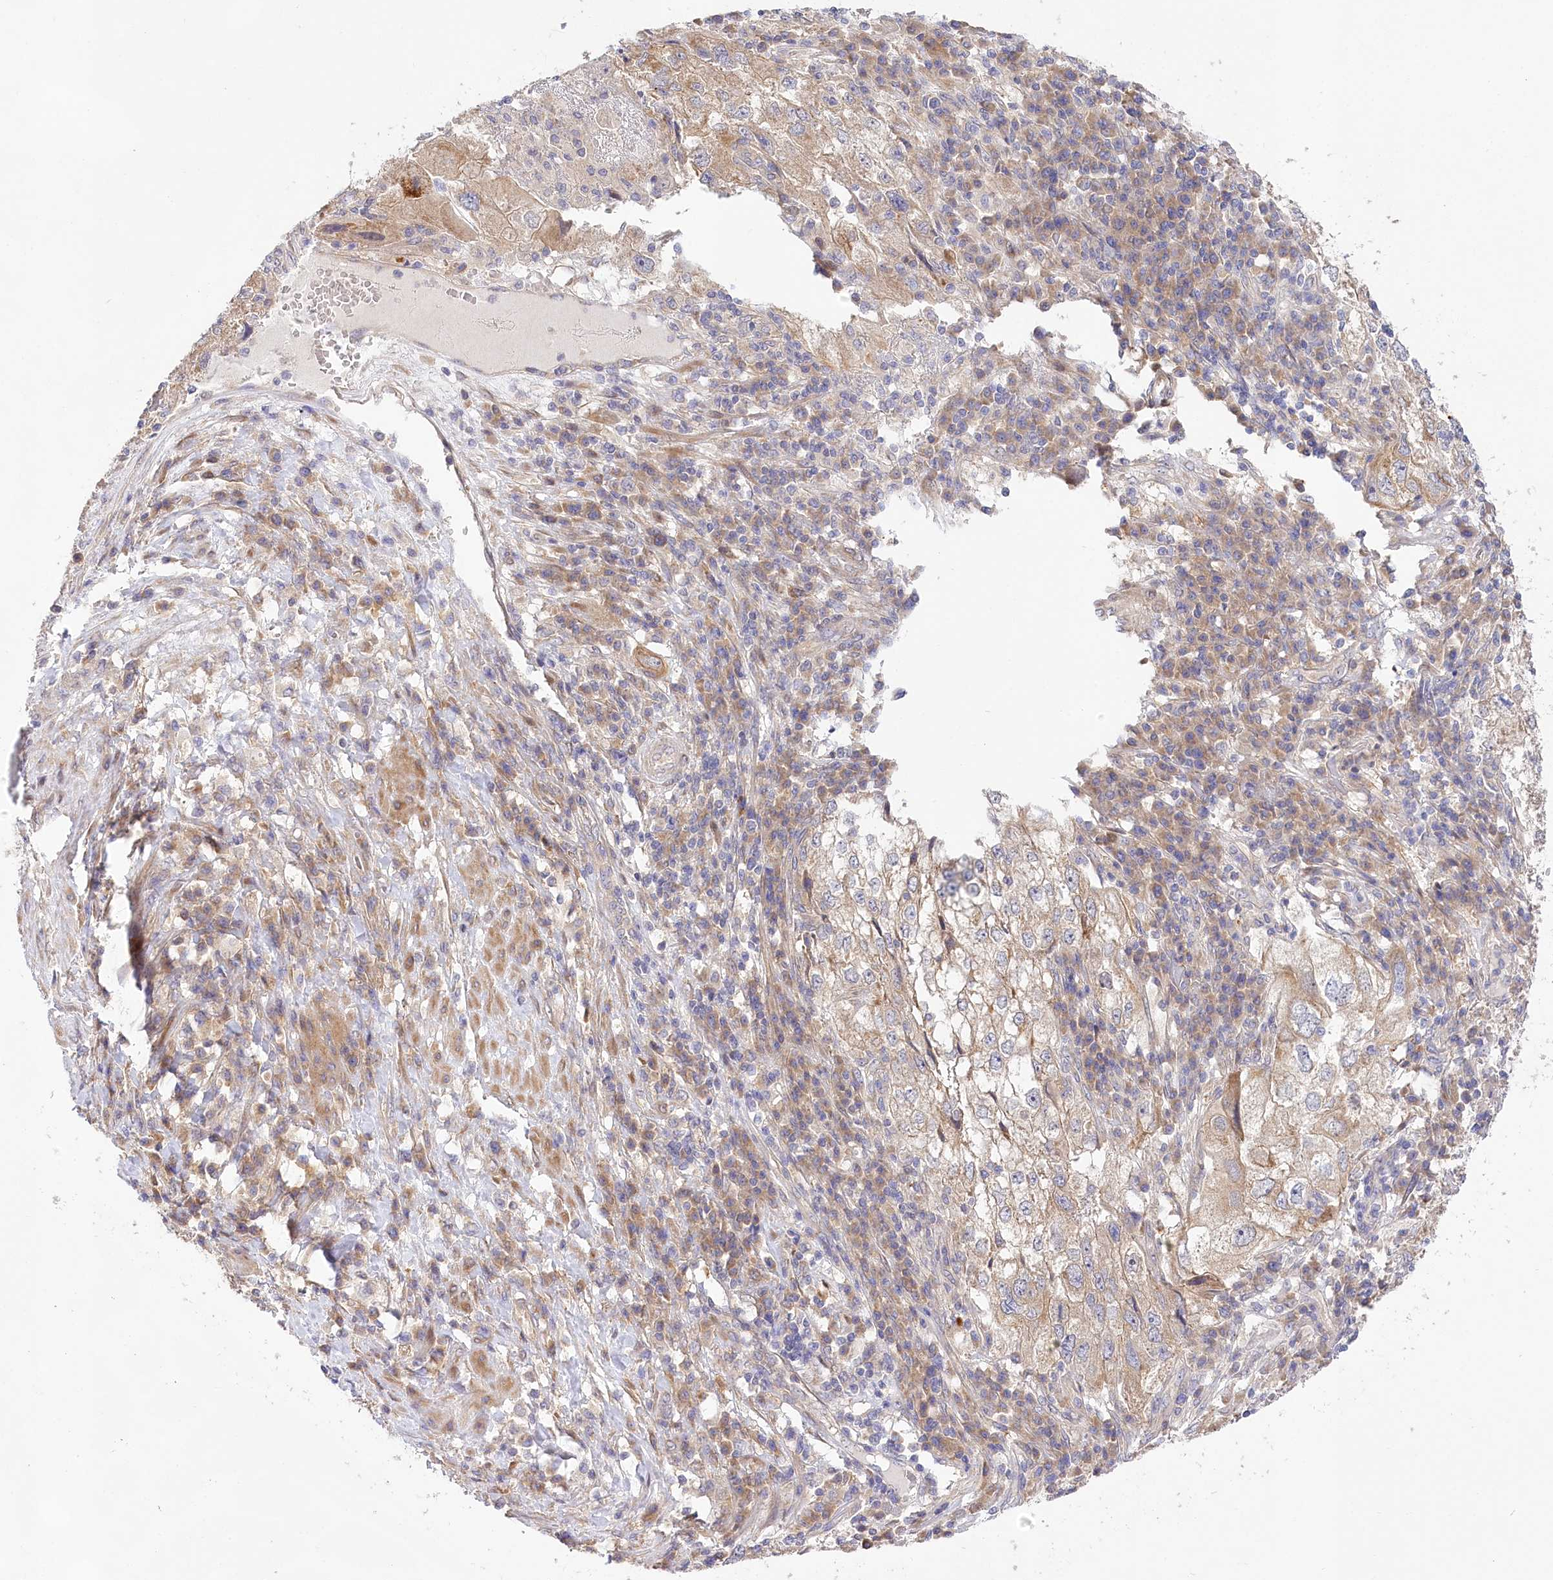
{"staining": {"intensity": "weak", "quantity": ">75%", "location": "cytoplasmic/membranous"}, "tissue": "endometrial cancer", "cell_type": "Tumor cells", "image_type": "cancer", "snomed": [{"axis": "morphology", "description": "Adenocarcinoma, NOS"}, {"axis": "topography", "description": "Endometrium"}], "caption": "IHC micrograph of neoplastic tissue: human endometrial adenocarcinoma stained using immunohistochemistry demonstrates low levels of weak protein expression localized specifically in the cytoplasmic/membranous of tumor cells, appearing as a cytoplasmic/membranous brown color.", "gene": "PYROXD1", "patient": {"sex": "female", "age": 49}}